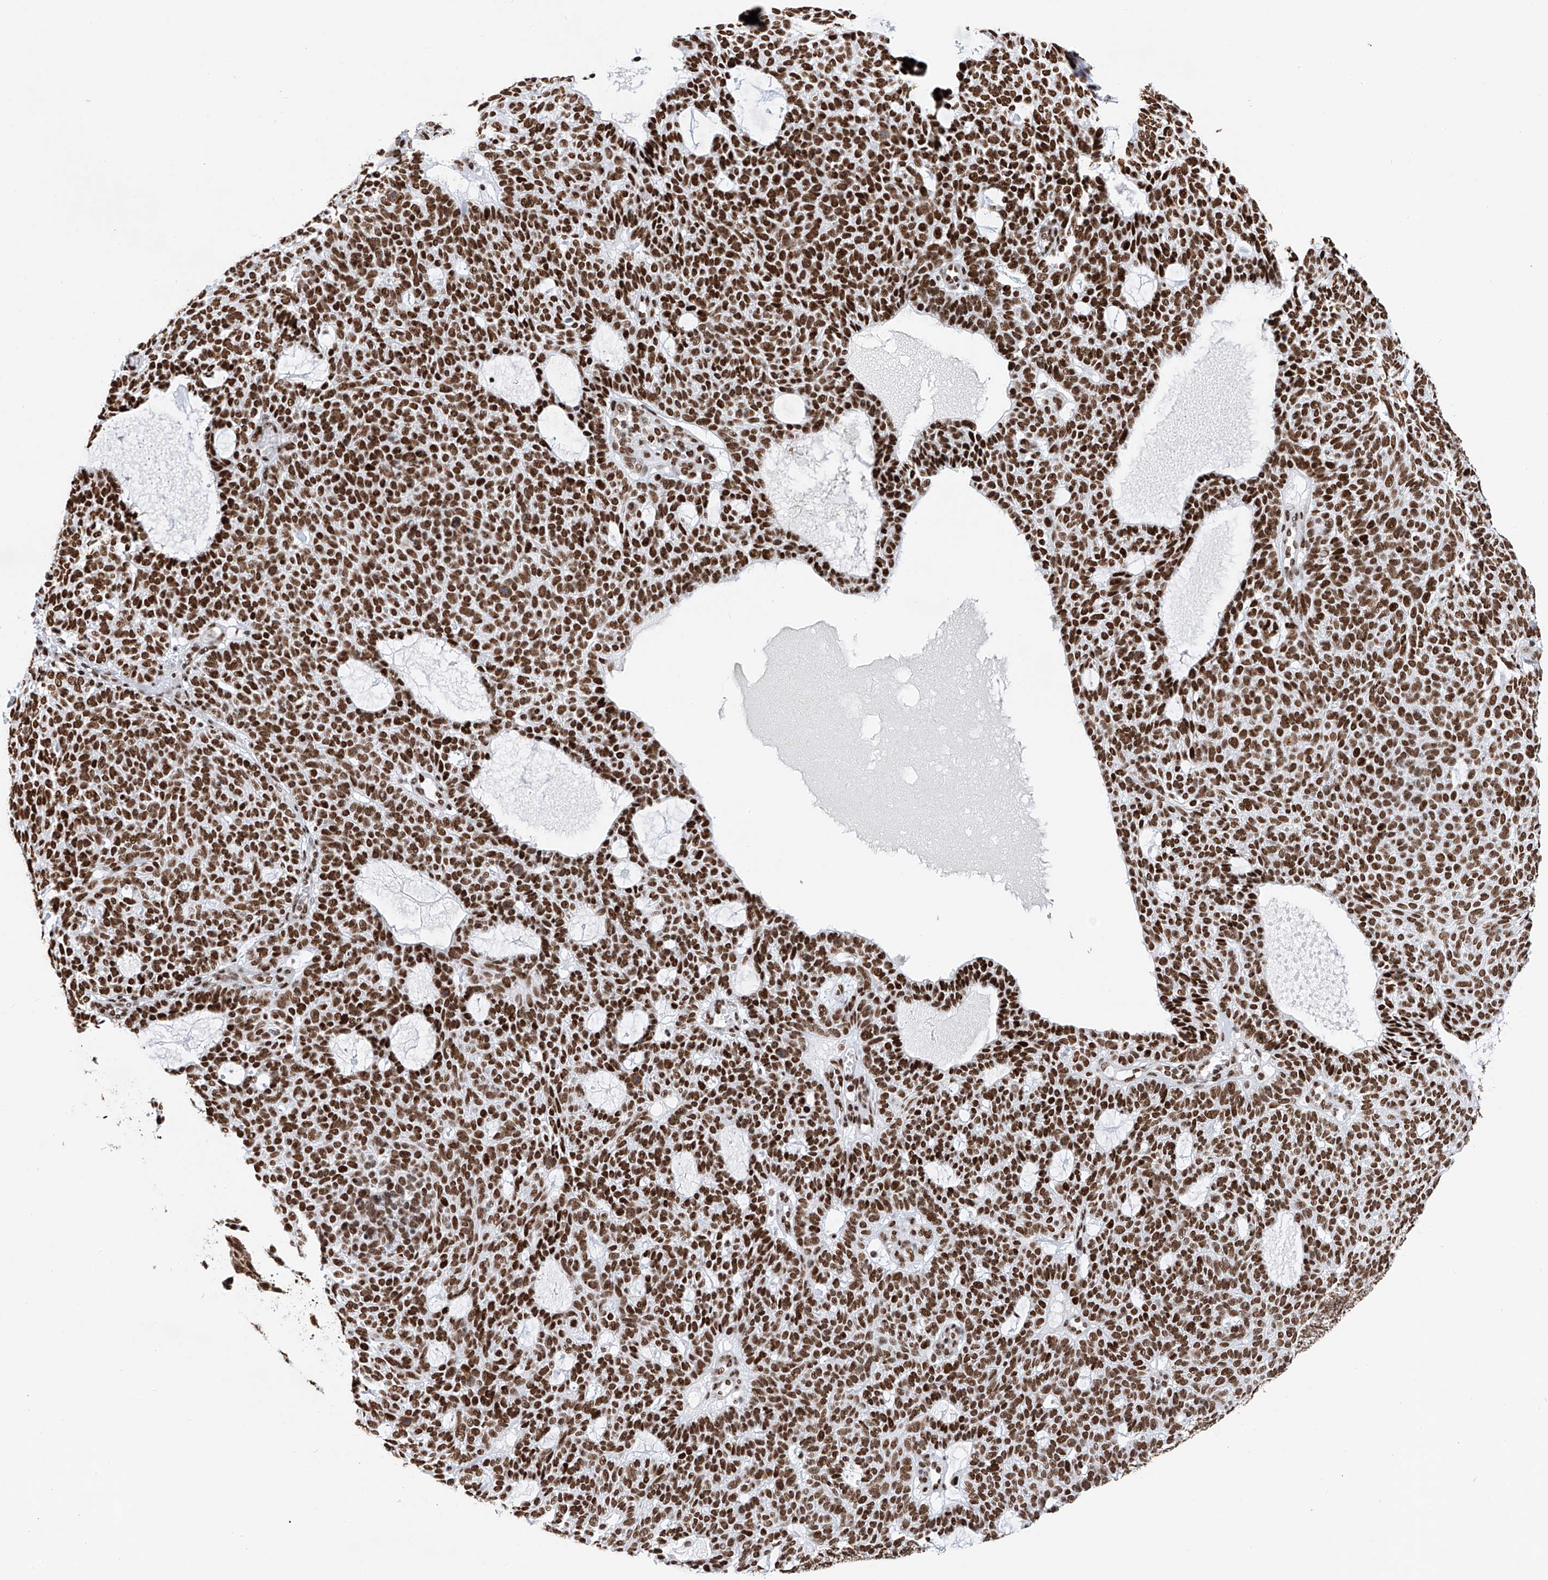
{"staining": {"intensity": "strong", "quantity": ">75%", "location": "nuclear"}, "tissue": "skin cancer", "cell_type": "Tumor cells", "image_type": "cancer", "snomed": [{"axis": "morphology", "description": "Squamous cell carcinoma, NOS"}, {"axis": "topography", "description": "Skin"}], "caption": "Skin cancer stained with IHC displays strong nuclear staining in about >75% of tumor cells.", "gene": "SRSF6", "patient": {"sex": "female", "age": 90}}